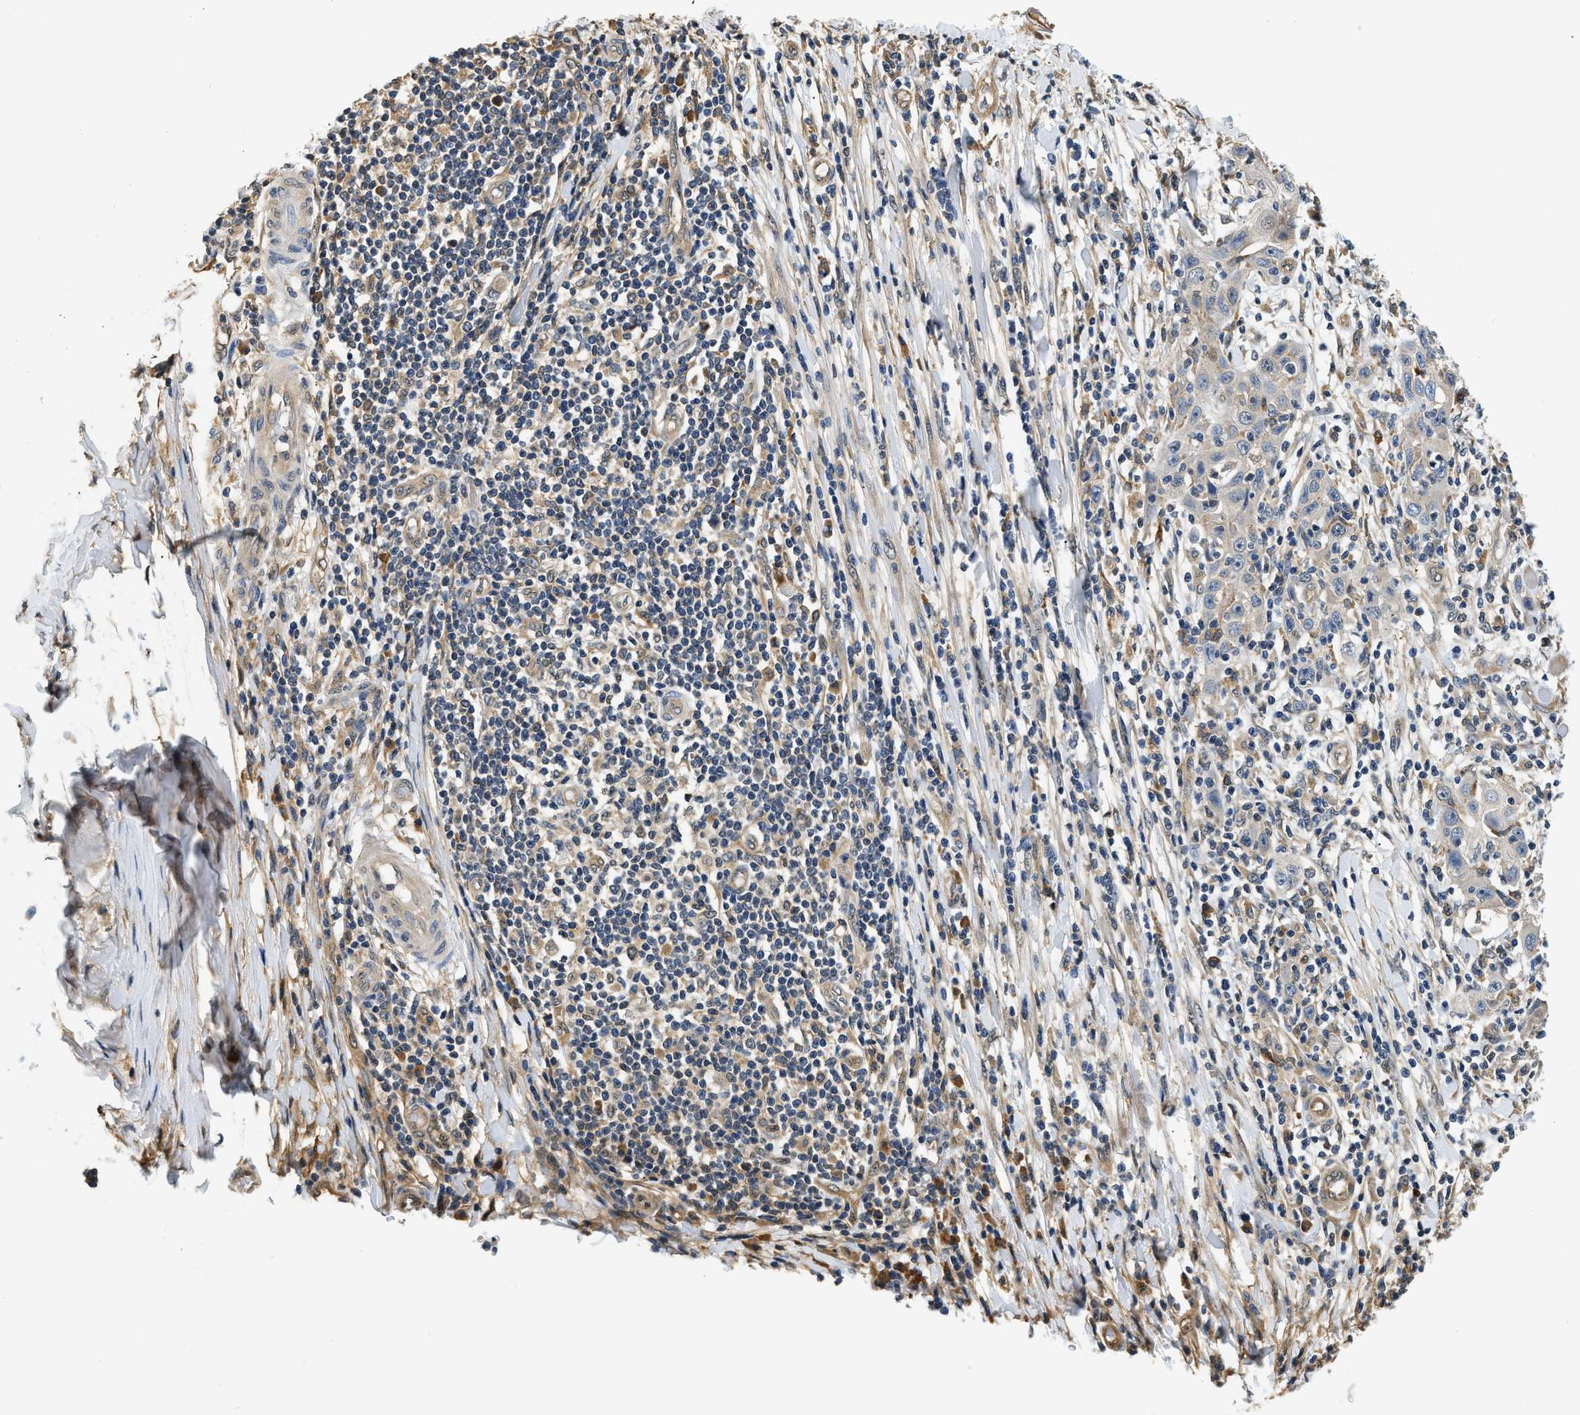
{"staining": {"intensity": "weak", "quantity": "<25%", "location": "cytoplasmic/membranous"}, "tissue": "skin cancer", "cell_type": "Tumor cells", "image_type": "cancer", "snomed": [{"axis": "morphology", "description": "Squamous cell carcinoma, NOS"}, {"axis": "topography", "description": "Skin"}], "caption": "IHC image of neoplastic tissue: skin squamous cell carcinoma stained with DAB (3,3'-diaminobenzidine) displays no significant protein staining in tumor cells. (Brightfield microscopy of DAB immunohistochemistry at high magnification).", "gene": "BCL7C", "patient": {"sex": "female", "age": 88}}